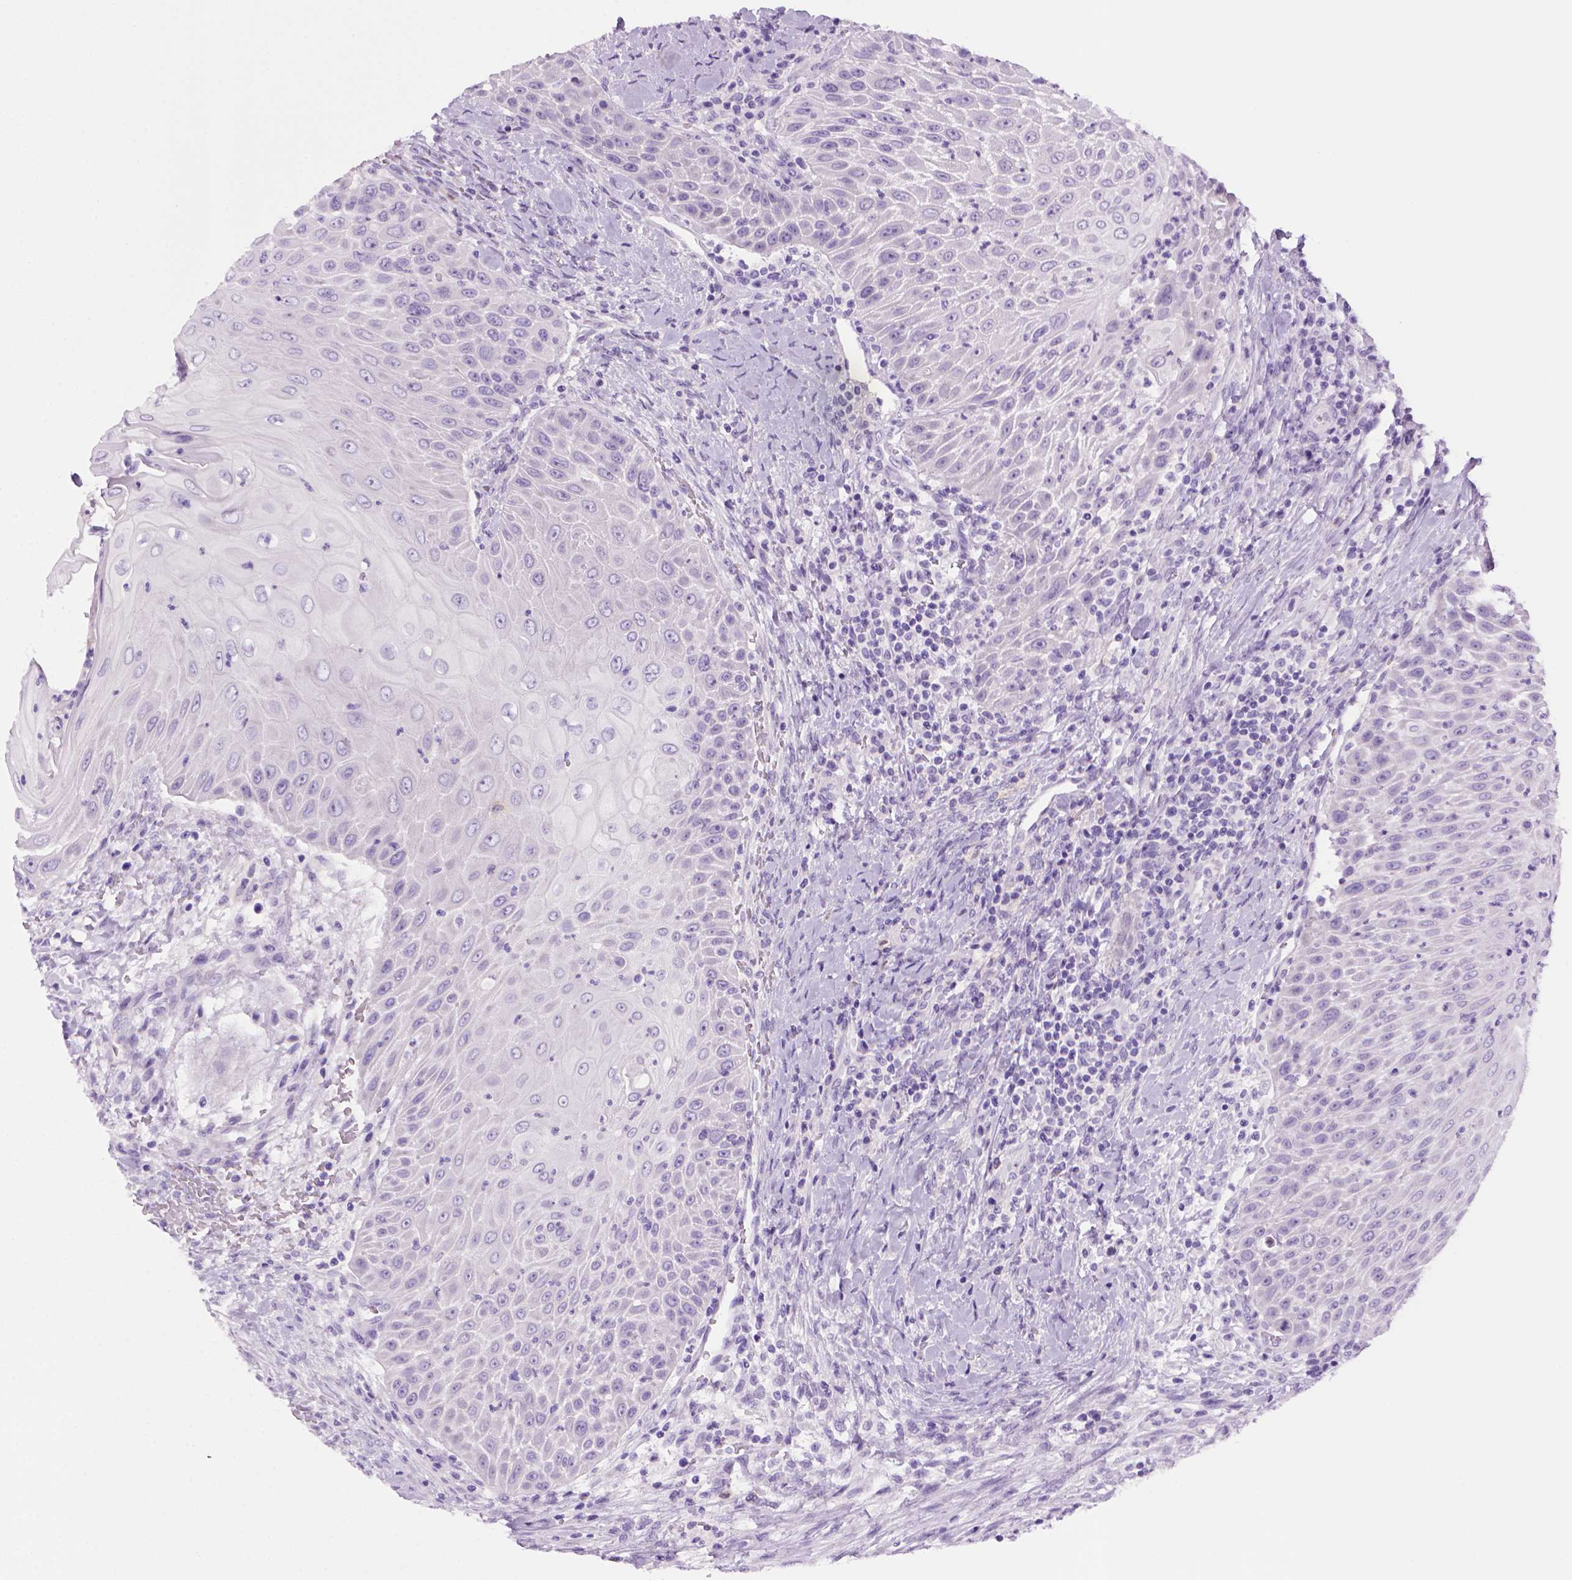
{"staining": {"intensity": "negative", "quantity": "none", "location": "none"}, "tissue": "head and neck cancer", "cell_type": "Tumor cells", "image_type": "cancer", "snomed": [{"axis": "morphology", "description": "Squamous cell carcinoma, NOS"}, {"axis": "topography", "description": "Head-Neck"}], "caption": "High power microscopy micrograph of an immunohistochemistry image of head and neck cancer, revealing no significant positivity in tumor cells. The staining is performed using DAB brown chromogen with nuclei counter-stained in using hematoxylin.", "gene": "SGCG", "patient": {"sex": "male", "age": 69}}